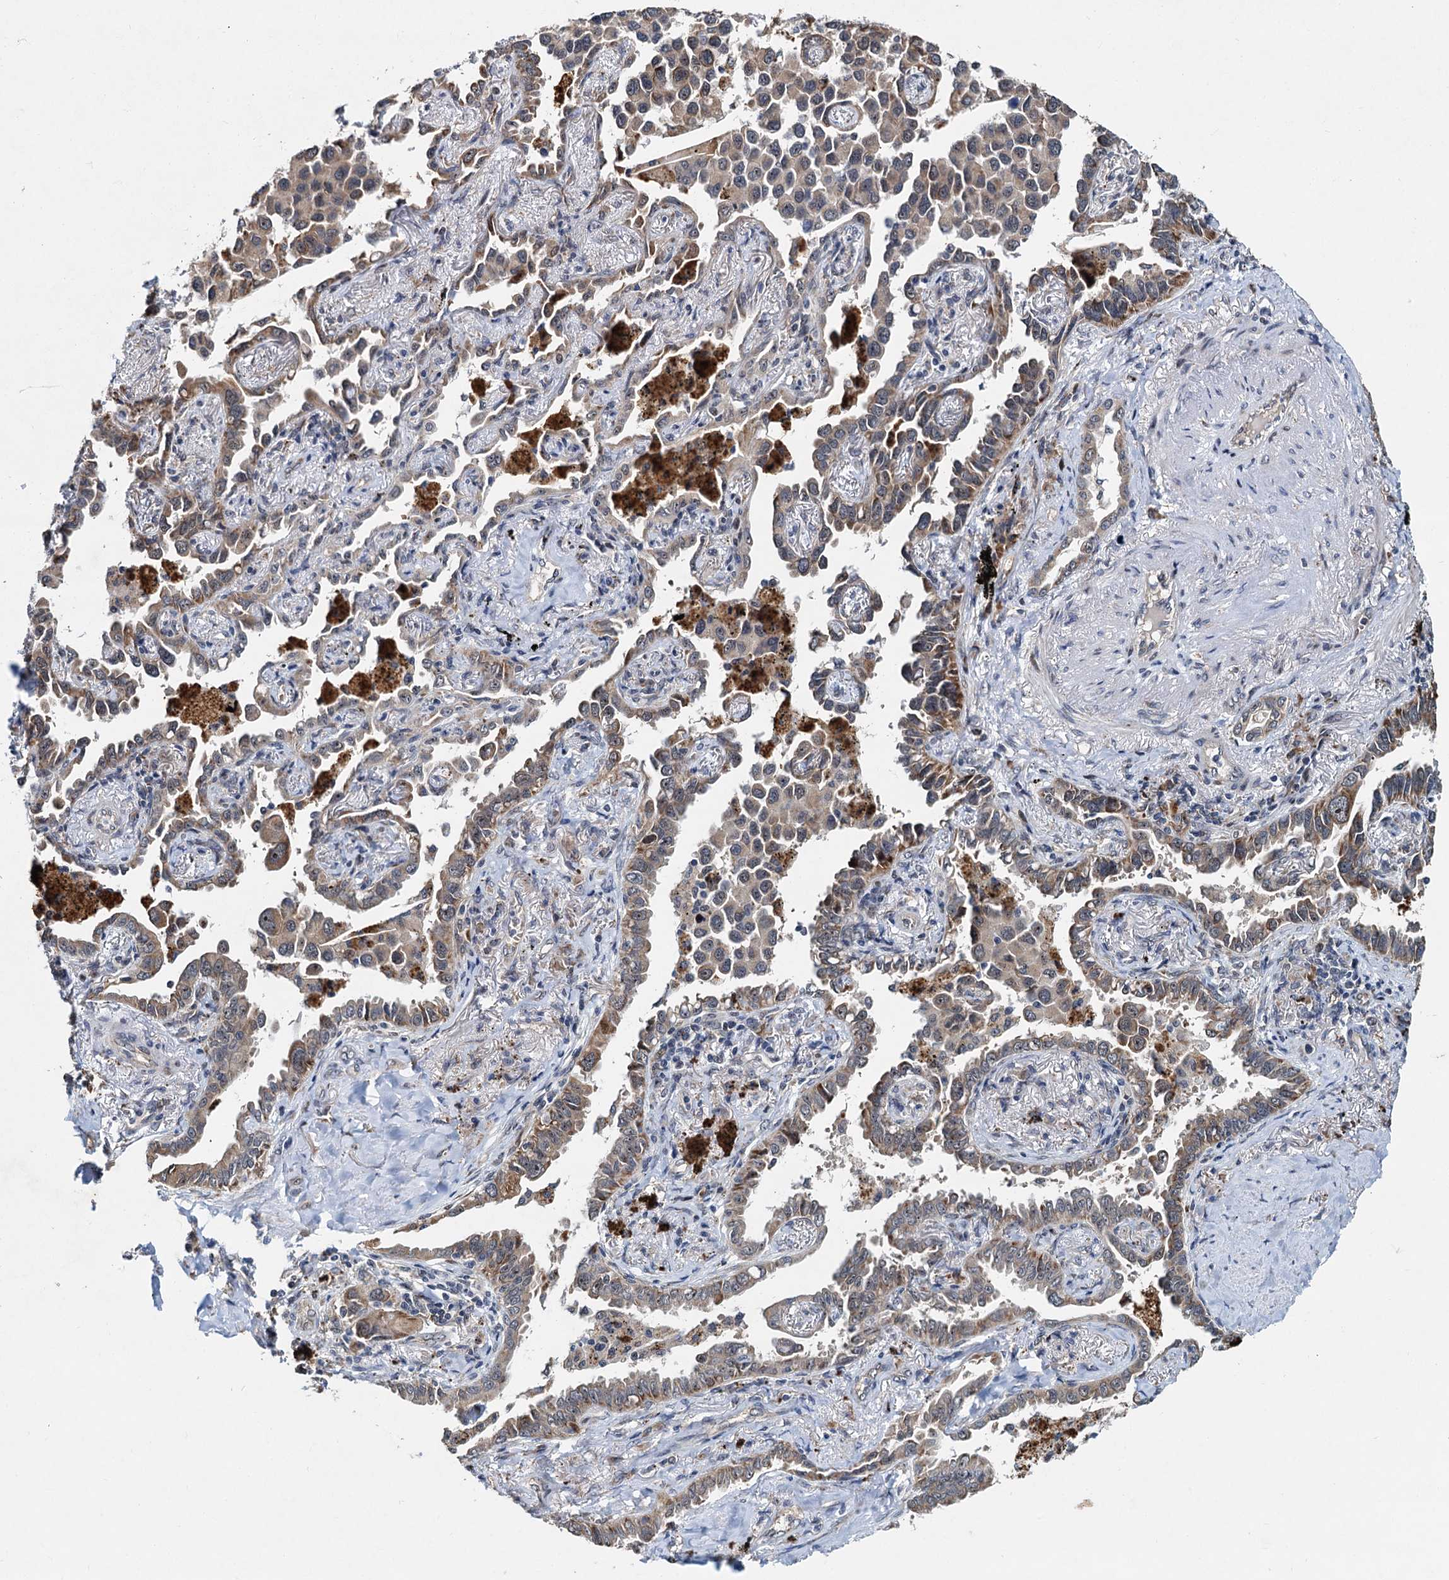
{"staining": {"intensity": "weak", "quantity": ">75%", "location": "cytoplasmic/membranous"}, "tissue": "lung cancer", "cell_type": "Tumor cells", "image_type": "cancer", "snomed": [{"axis": "morphology", "description": "Adenocarcinoma, NOS"}, {"axis": "topography", "description": "Lung"}], "caption": "Protein expression analysis of adenocarcinoma (lung) demonstrates weak cytoplasmic/membranous expression in about >75% of tumor cells.", "gene": "DNAJC21", "patient": {"sex": "male", "age": 67}}